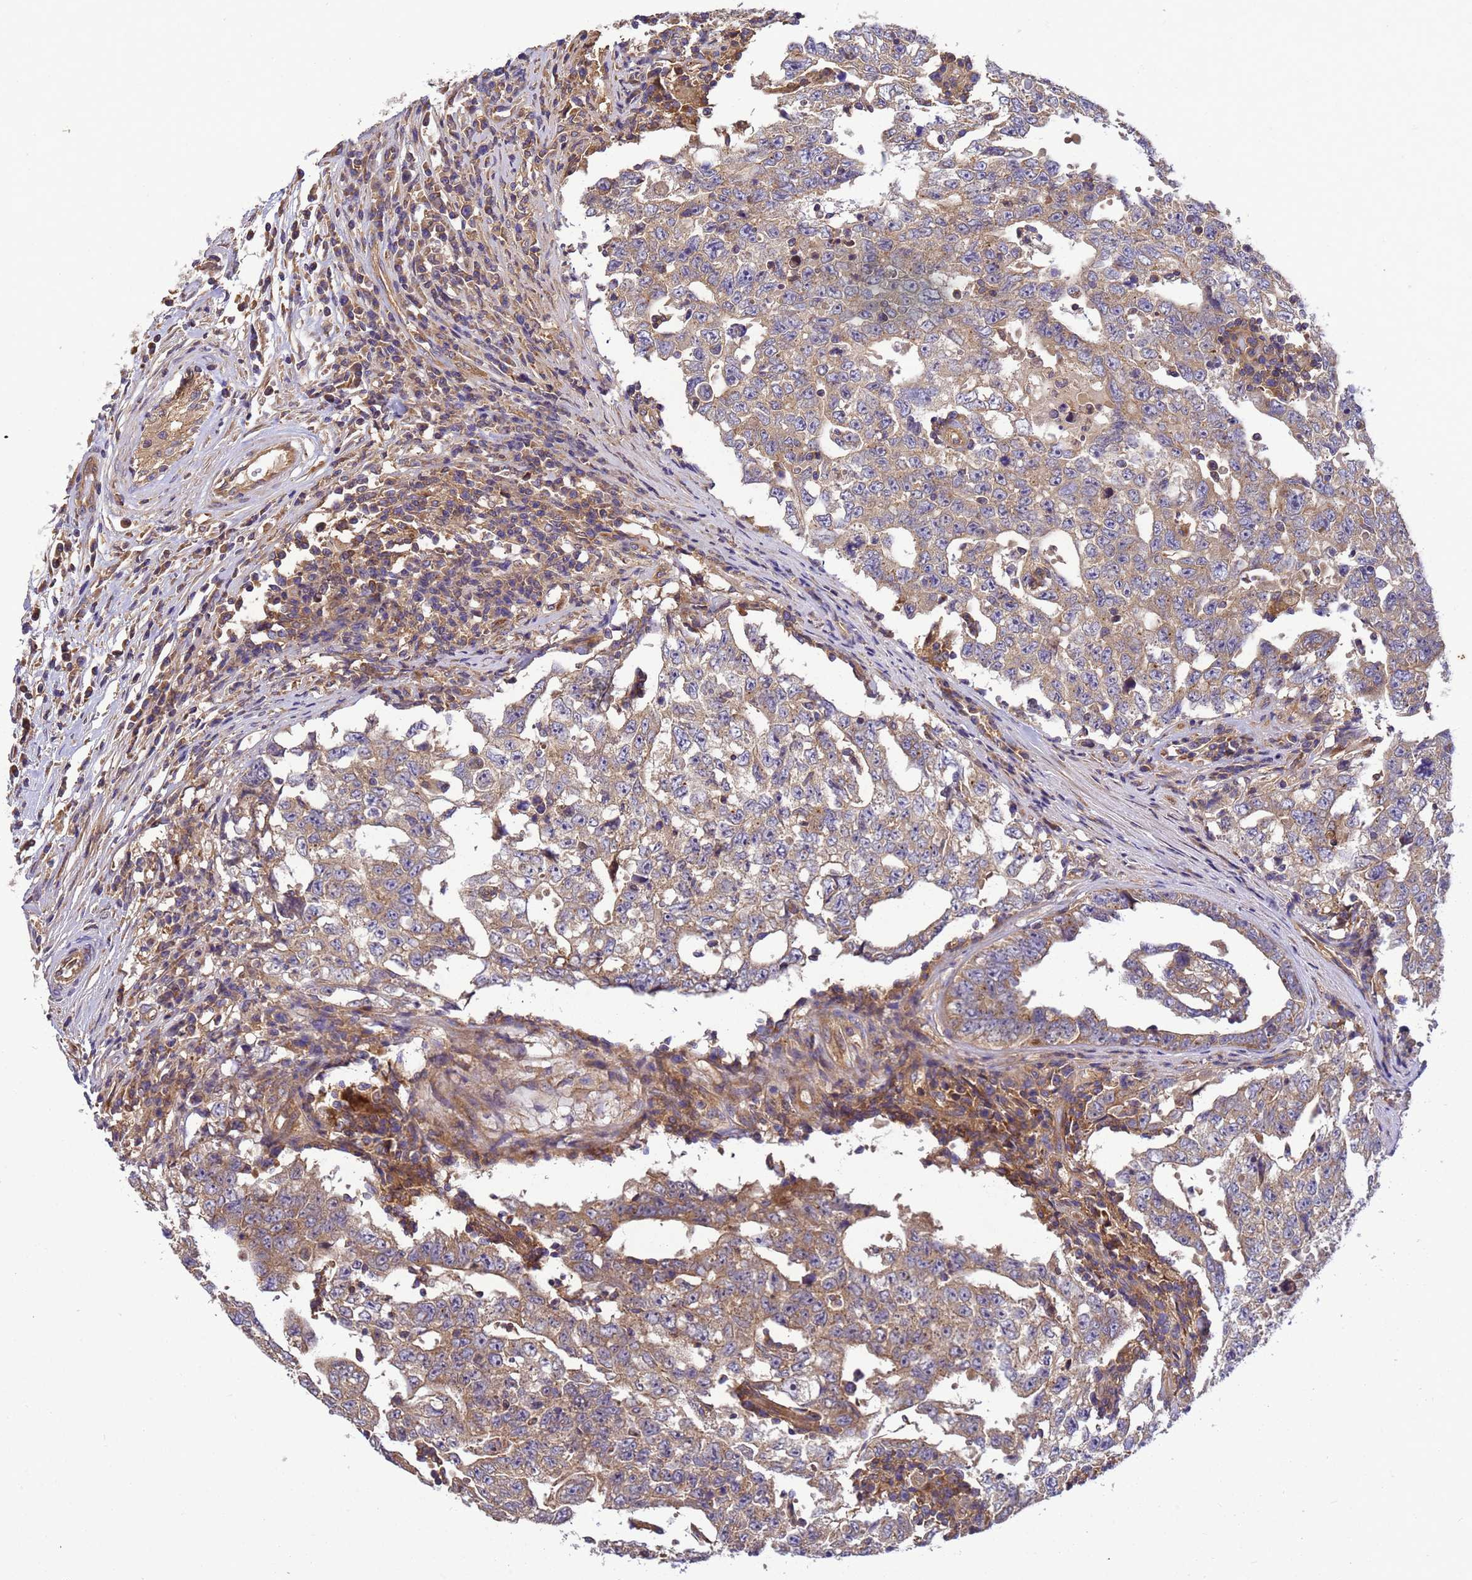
{"staining": {"intensity": "weak", "quantity": ">75%", "location": "cytoplasmic/membranous"}, "tissue": "testis cancer", "cell_type": "Tumor cells", "image_type": "cancer", "snomed": [{"axis": "morphology", "description": "Carcinoma, Embryonal, NOS"}, {"axis": "topography", "description": "Testis"}], "caption": "Immunohistochemistry (IHC) micrograph of neoplastic tissue: human testis embryonal carcinoma stained using immunohistochemistry (IHC) shows low levels of weak protein expression localized specifically in the cytoplasmic/membranous of tumor cells, appearing as a cytoplasmic/membranous brown color.", "gene": "BECN1", "patient": {"sex": "male", "age": 26}}